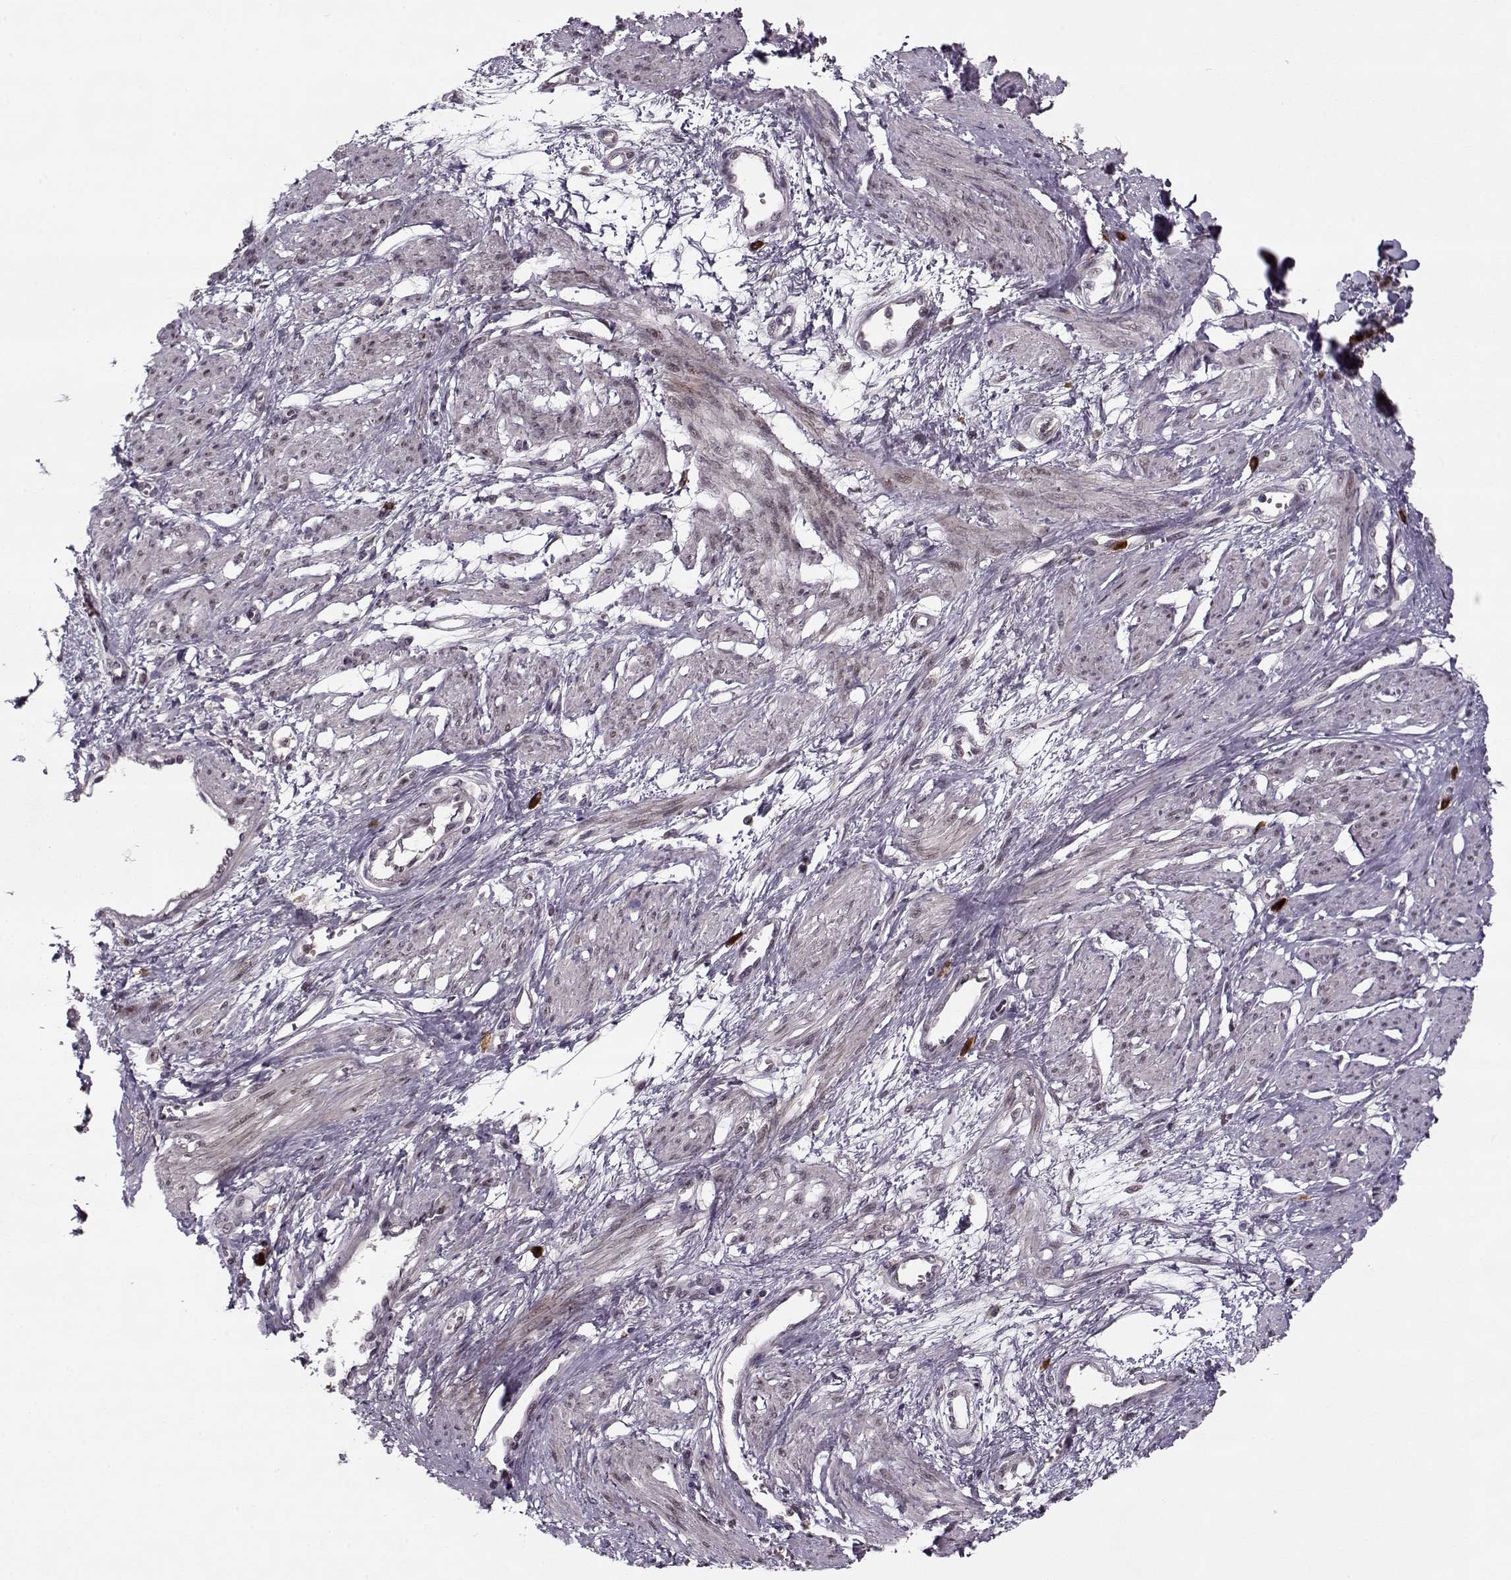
{"staining": {"intensity": "weak", "quantity": "<25%", "location": "nuclear"}, "tissue": "smooth muscle", "cell_type": "Smooth muscle cells", "image_type": "normal", "snomed": [{"axis": "morphology", "description": "Normal tissue, NOS"}, {"axis": "topography", "description": "Smooth muscle"}, {"axis": "topography", "description": "Uterus"}], "caption": "Immunohistochemistry of normal human smooth muscle exhibits no staining in smooth muscle cells.", "gene": "DENND4B", "patient": {"sex": "female", "age": 39}}